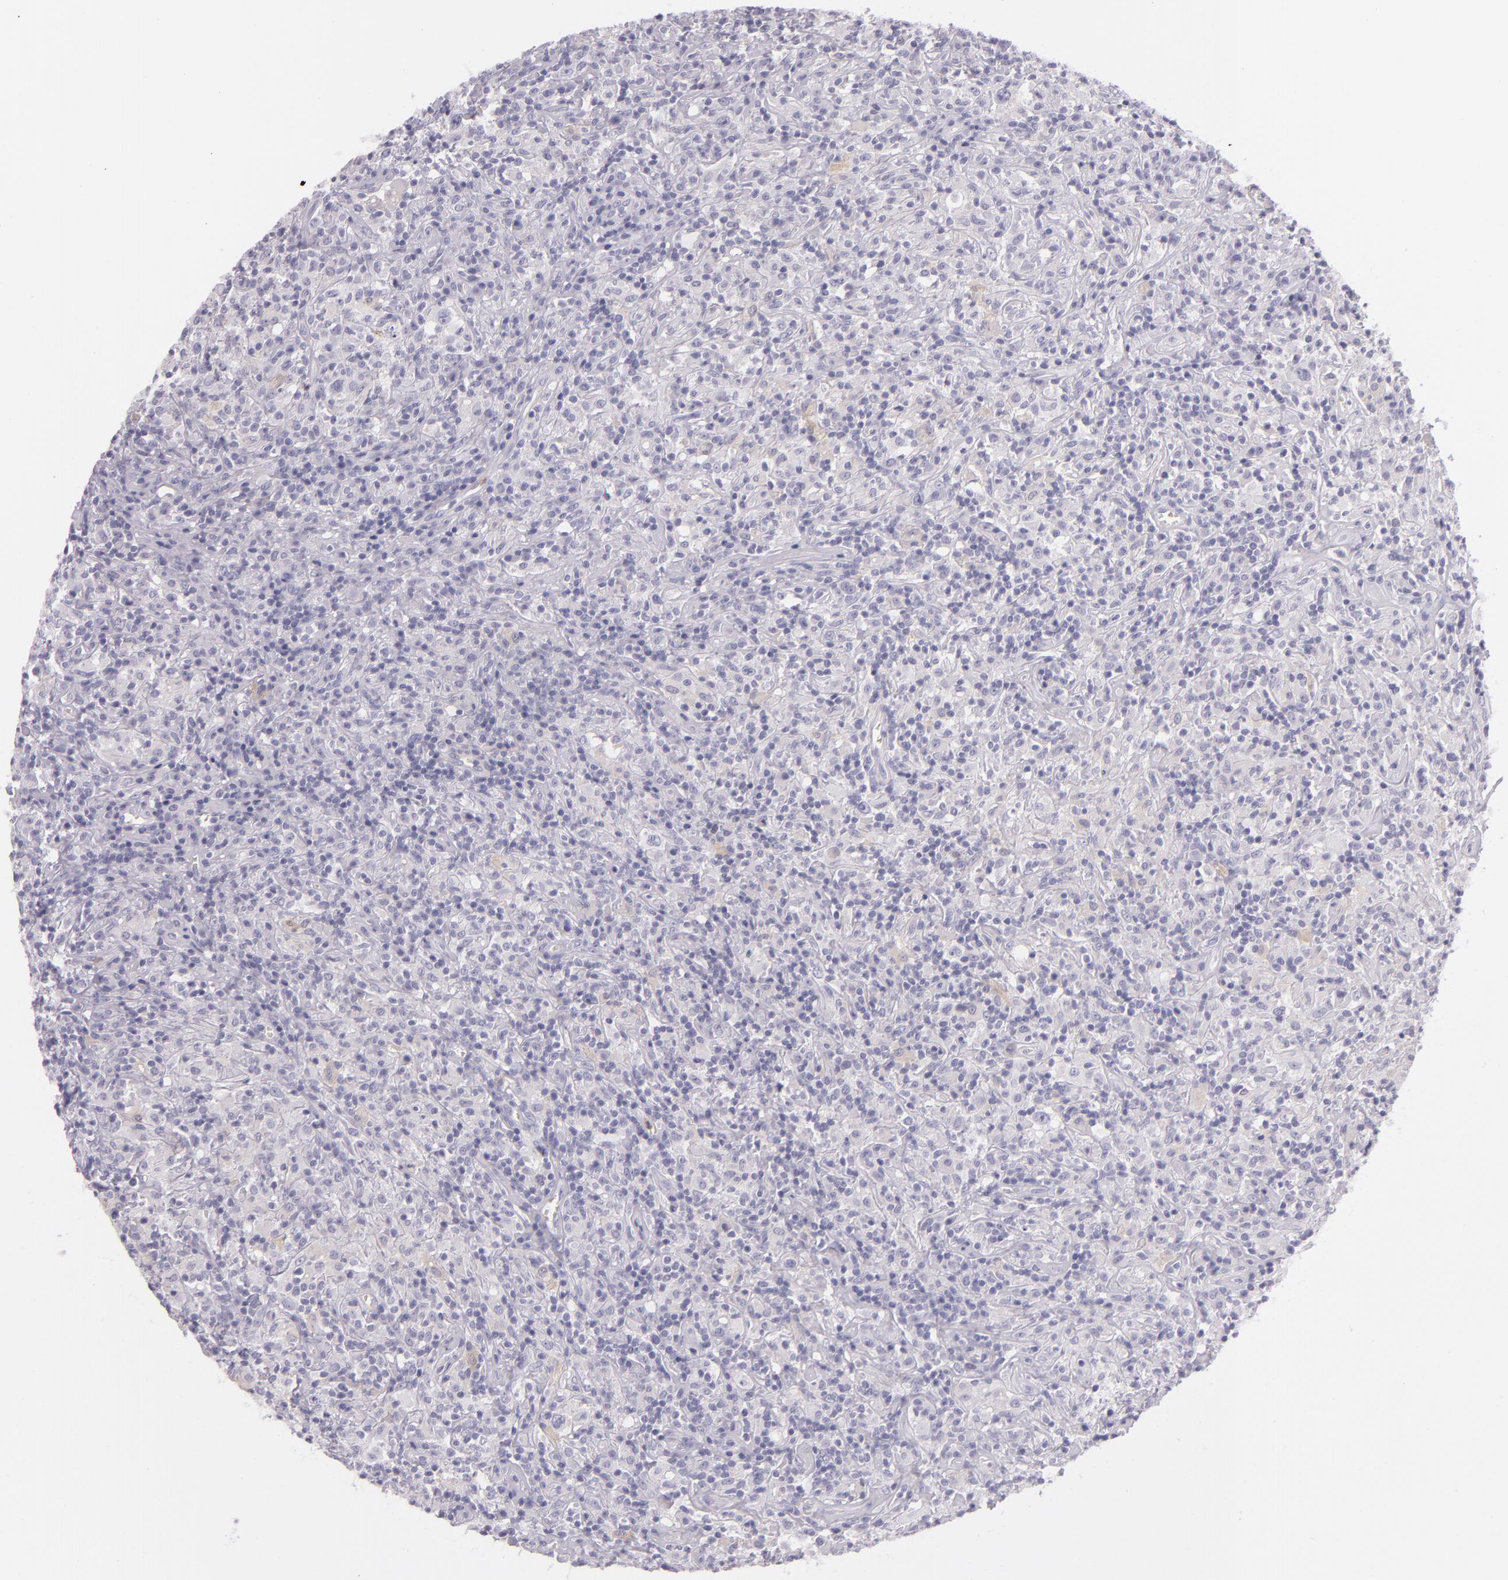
{"staining": {"intensity": "negative", "quantity": "none", "location": "none"}, "tissue": "lymphoma", "cell_type": "Tumor cells", "image_type": "cancer", "snomed": [{"axis": "morphology", "description": "Hodgkin's disease, NOS"}, {"axis": "topography", "description": "Lymph node"}], "caption": "This is an immunohistochemistry (IHC) photomicrograph of lymphoma. There is no positivity in tumor cells.", "gene": "CBS", "patient": {"sex": "male", "age": 46}}